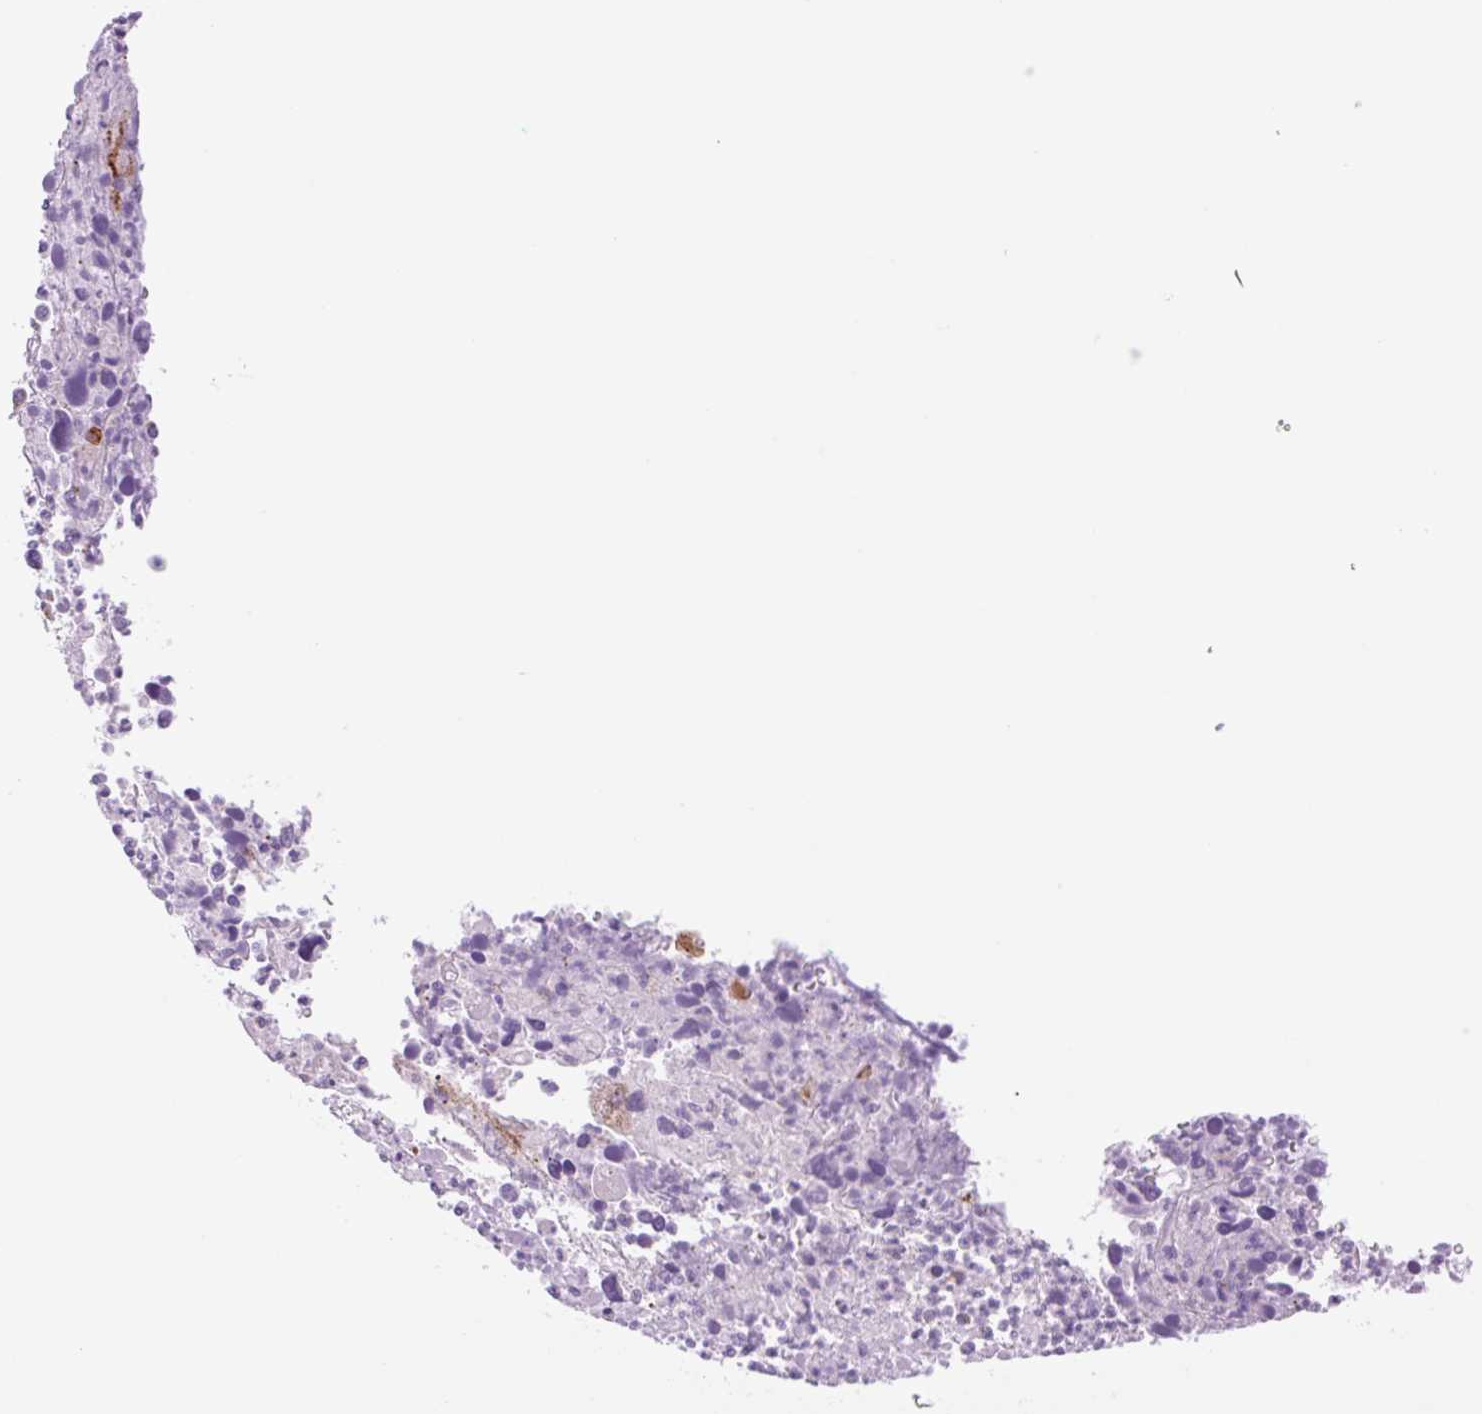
{"staining": {"intensity": "strong", "quantity": "<25%", "location": "cytoplasmic/membranous"}, "tissue": "cervical cancer", "cell_type": "Tumor cells", "image_type": "cancer", "snomed": [{"axis": "morphology", "description": "Squamous cell carcinoma, NOS"}, {"axis": "topography", "description": "Cervix"}], "caption": "Cervical cancer tissue displays strong cytoplasmic/membranous expression in about <25% of tumor cells The staining was performed using DAB to visualize the protein expression in brown, while the nuclei were stained in blue with hematoxylin (Magnification: 20x).", "gene": "COL5A1", "patient": {"sex": "female", "age": 55}}